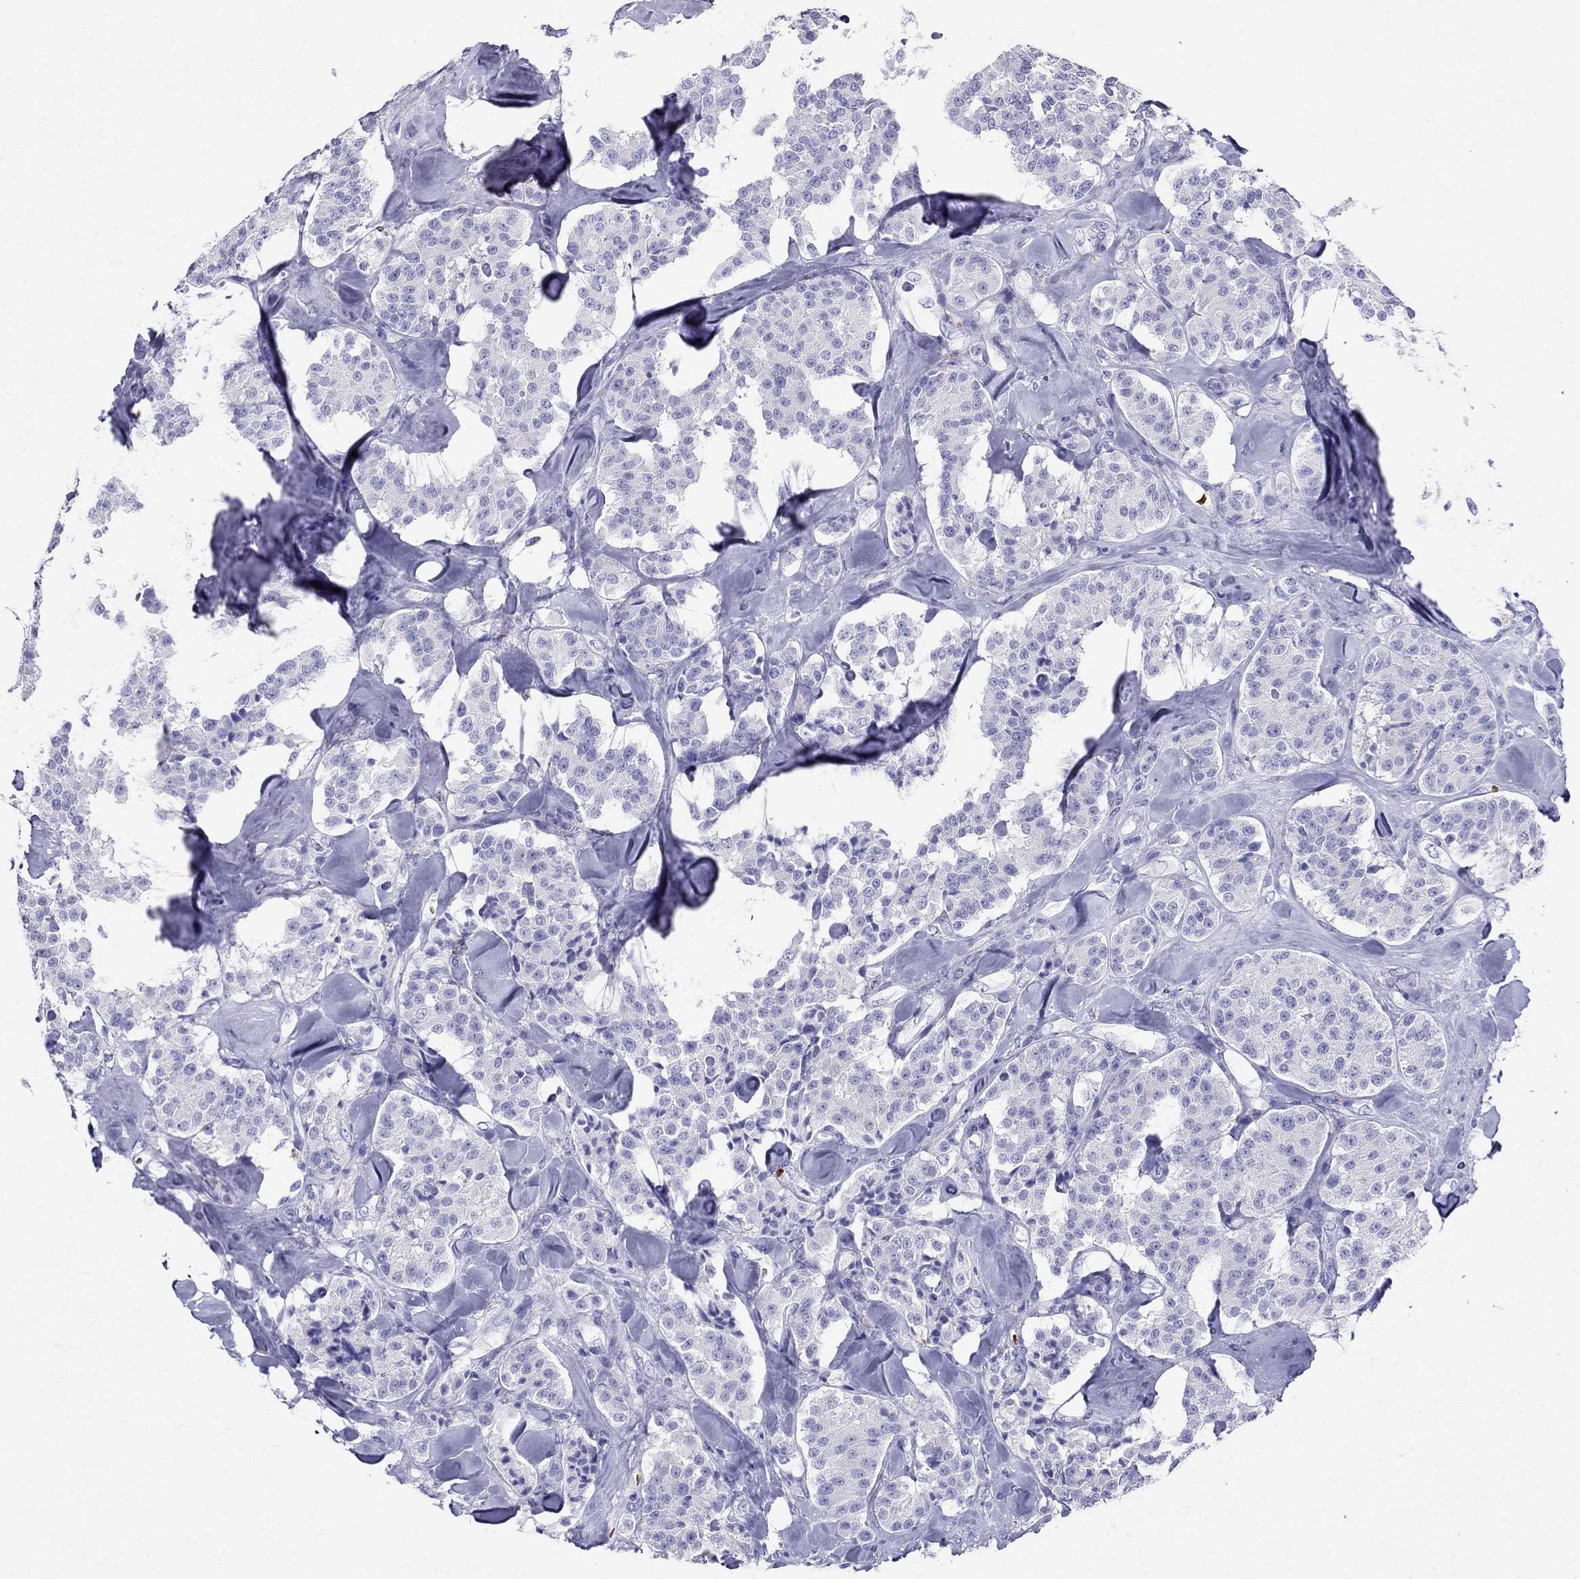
{"staining": {"intensity": "negative", "quantity": "none", "location": "none"}, "tissue": "carcinoid", "cell_type": "Tumor cells", "image_type": "cancer", "snomed": [{"axis": "morphology", "description": "Carcinoid, malignant, NOS"}, {"axis": "topography", "description": "Pancreas"}], "caption": "Micrograph shows no significant protein positivity in tumor cells of carcinoid.", "gene": "DNAAF6", "patient": {"sex": "male", "age": 41}}